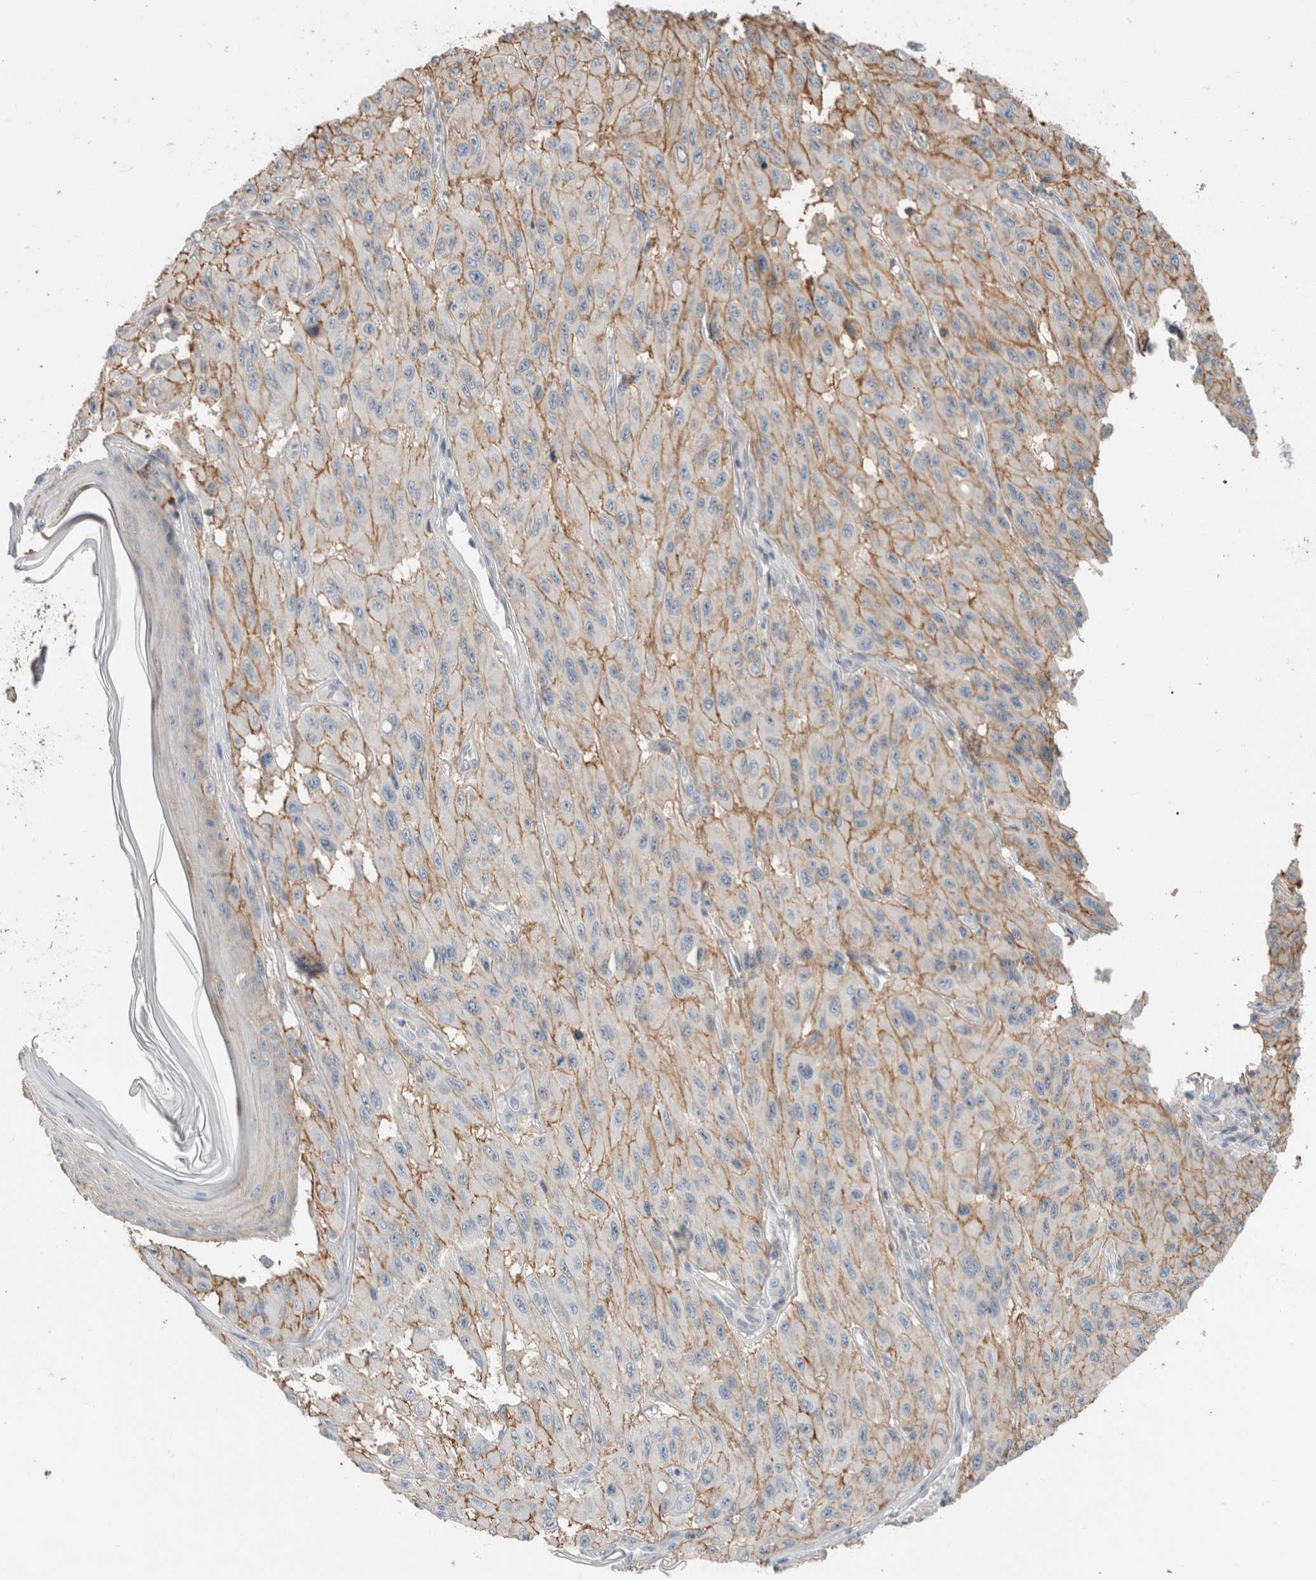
{"staining": {"intensity": "moderate", "quantity": "<25%", "location": "cytoplasmic/membranous"}, "tissue": "melanoma", "cell_type": "Tumor cells", "image_type": "cancer", "snomed": [{"axis": "morphology", "description": "Malignant melanoma, NOS"}, {"axis": "topography", "description": "Skin"}], "caption": "An image of malignant melanoma stained for a protein reveals moderate cytoplasmic/membranous brown staining in tumor cells. (DAB IHC with brightfield microscopy, high magnification).", "gene": "ERCC6L2", "patient": {"sex": "male", "age": 30}}